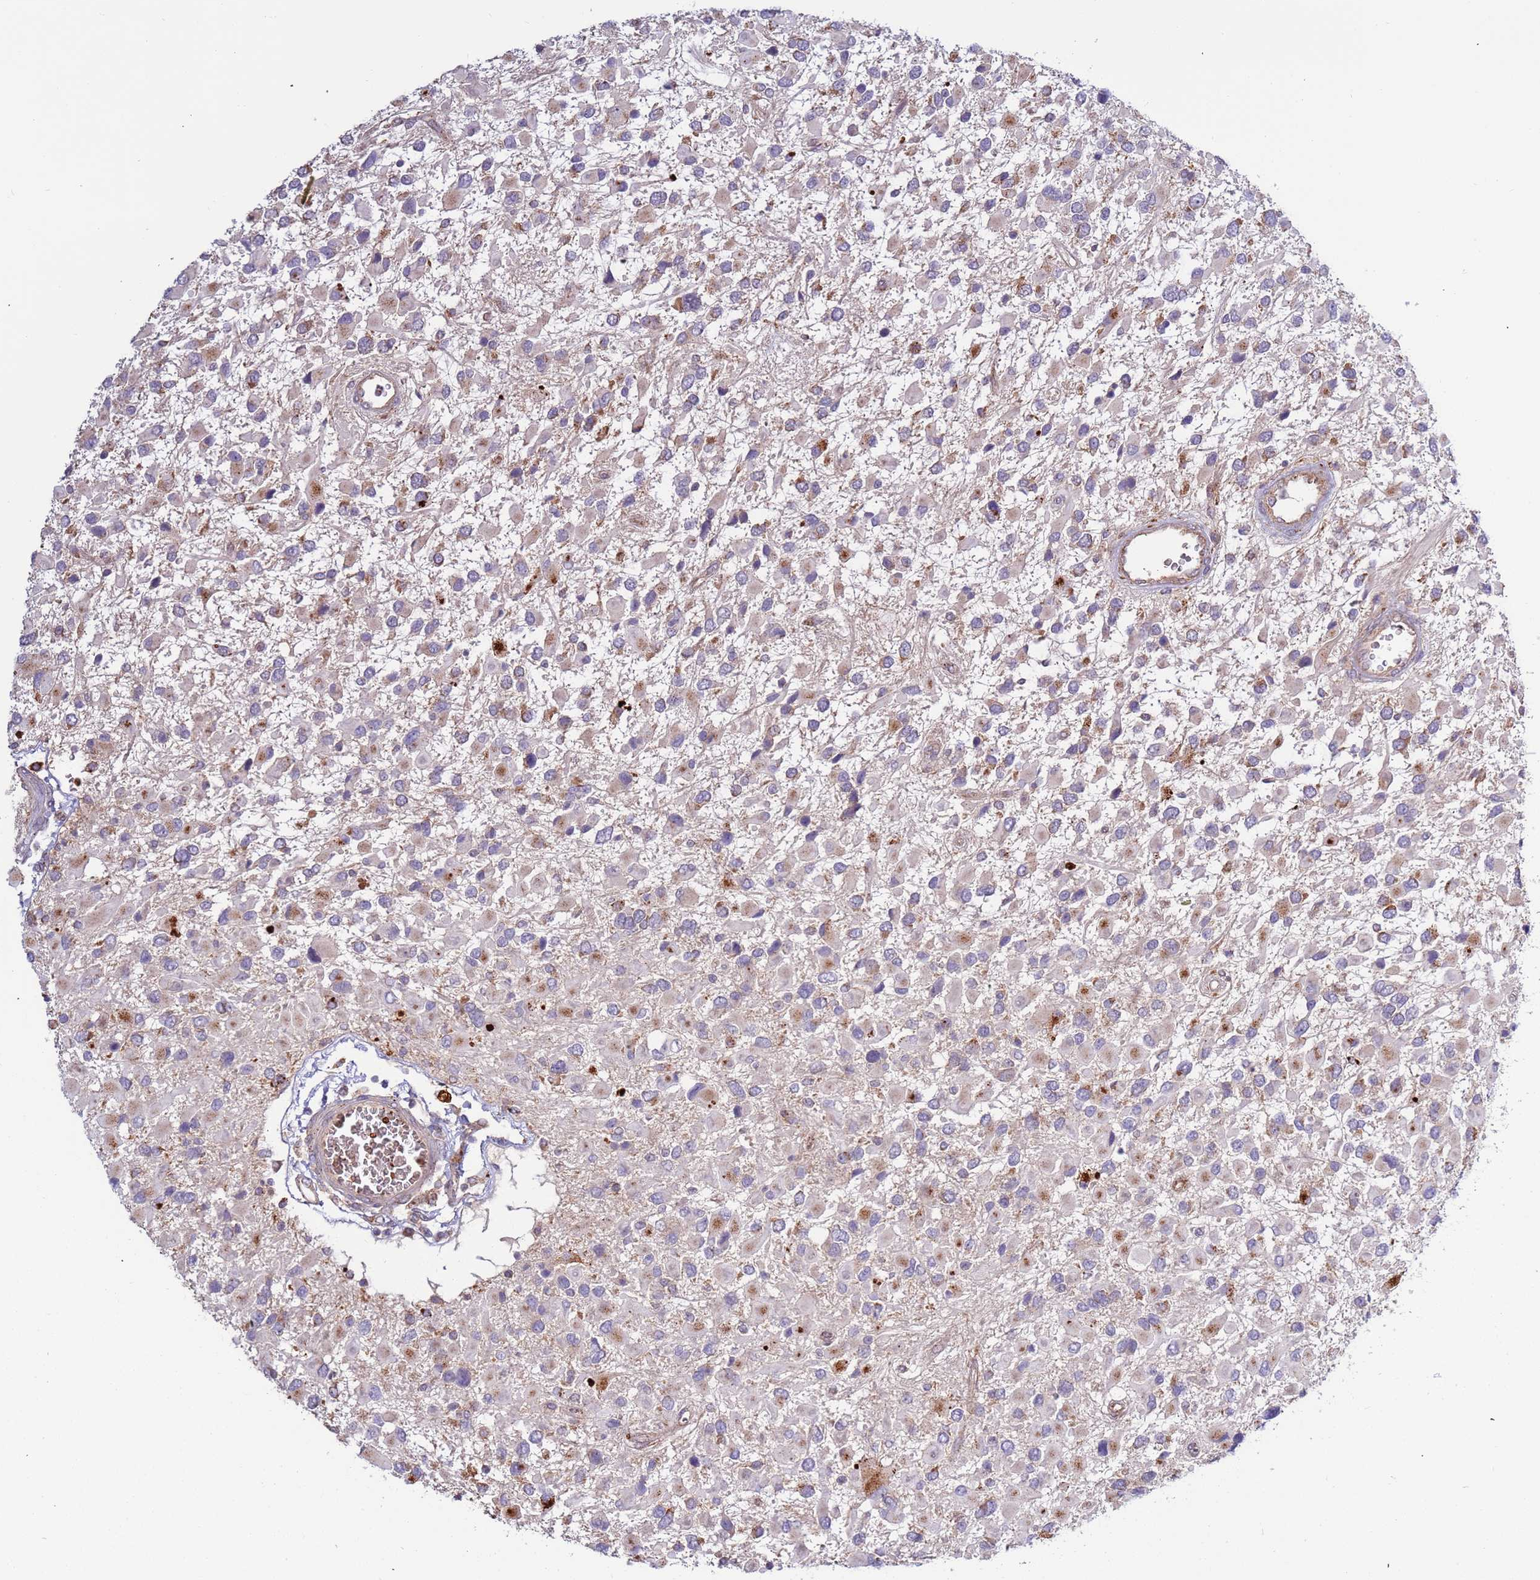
{"staining": {"intensity": "moderate", "quantity": "<25%", "location": "cytoplasmic/membranous"}, "tissue": "glioma", "cell_type": "Tumor cells", "image_type": "cancer", "snomed": [{"axis": "morphology", "description": "Glioma, malignant, High grade"}, {"axis": "topography", "description": "Brain"}], "caption": "Immunohistochemical staining of human high-grade glioma (malignant) displays low levels of moderate cytoplasmic/membranous protein positivity in about <25% of tumor cells.", "gene": "VPS36", "patient": {"sex": "male", "age": 53}}